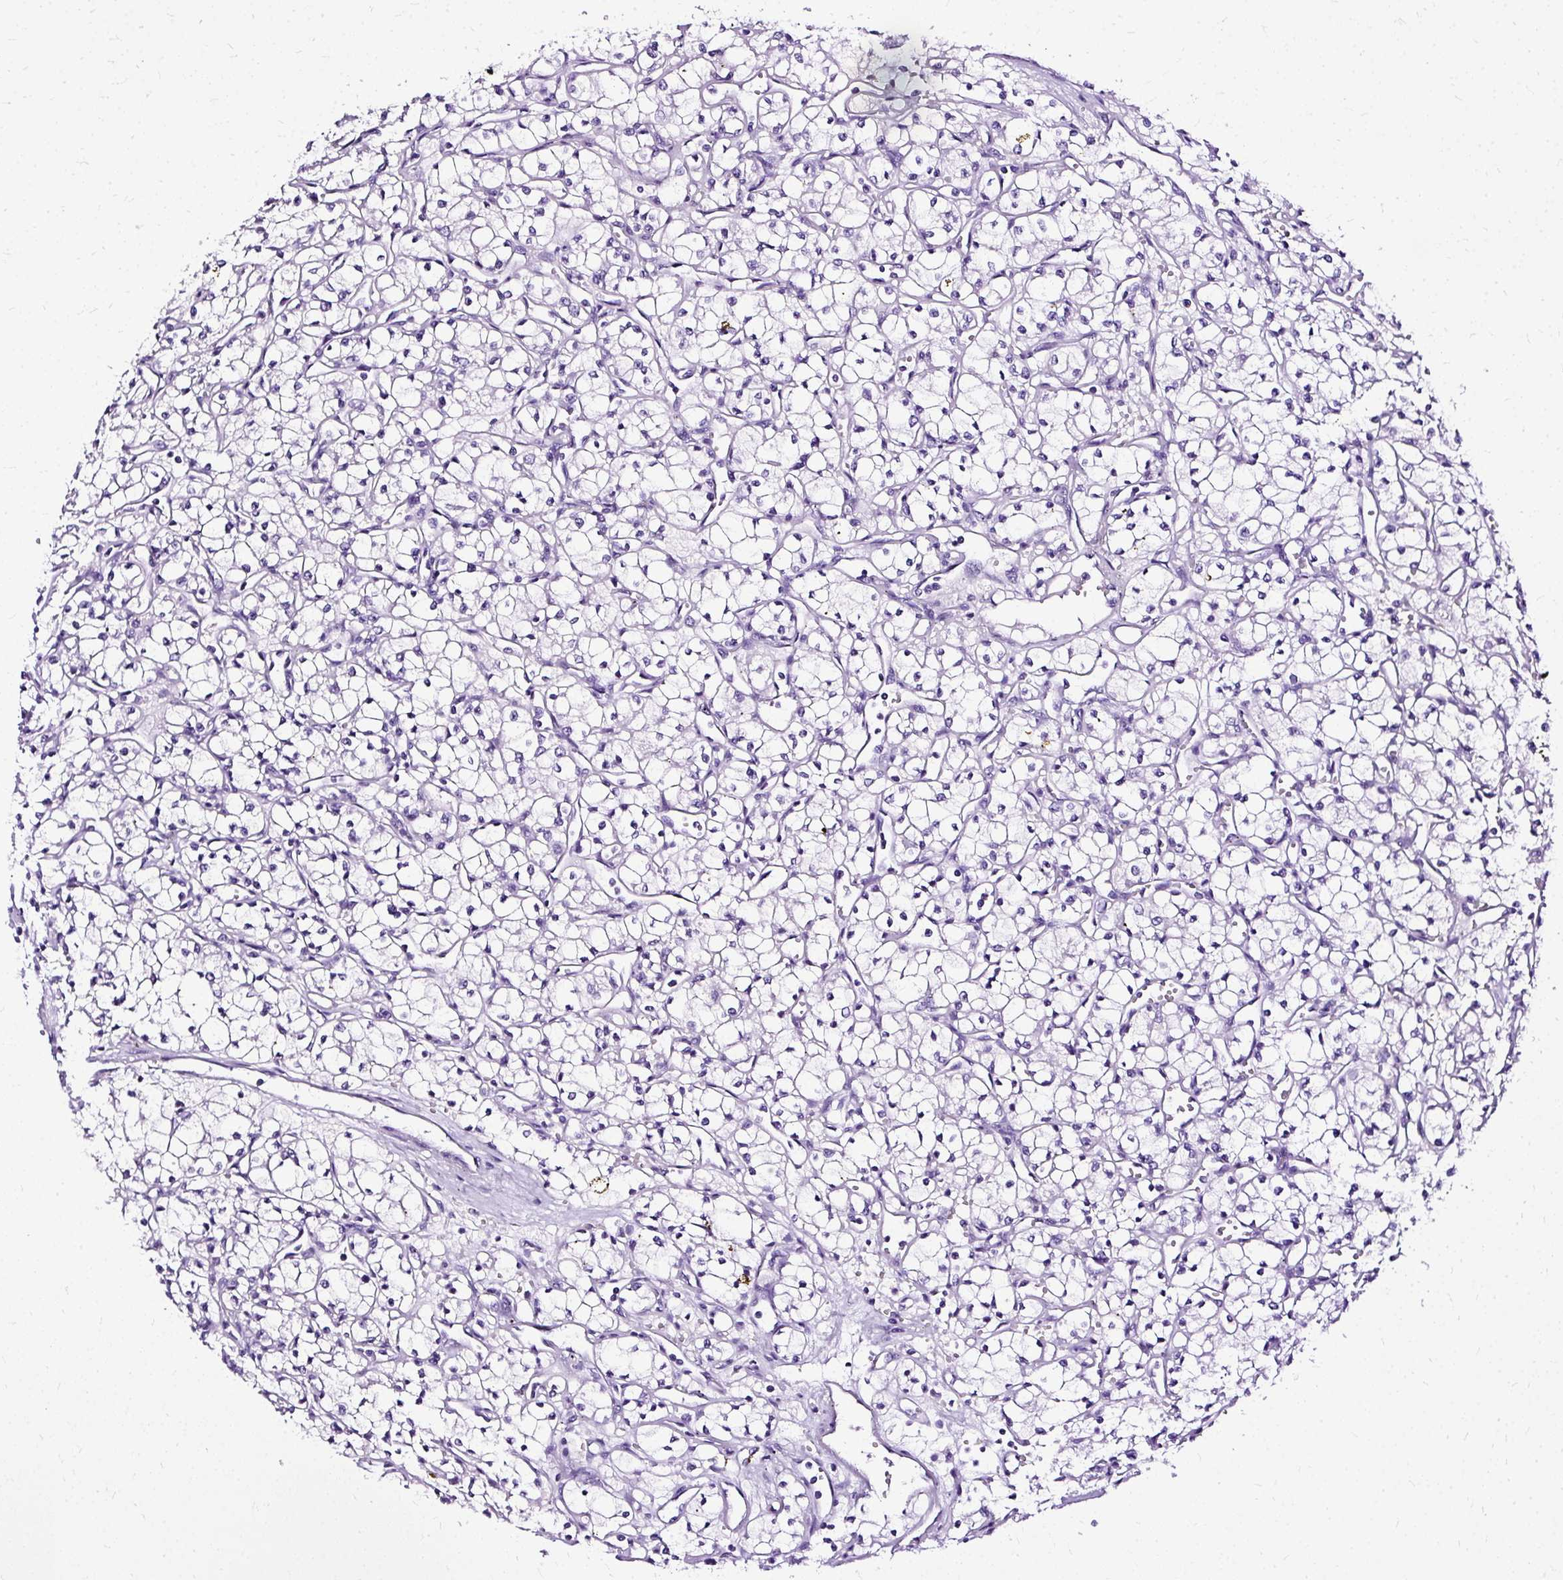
{"staining": {"intensity": "negative", "quantity": "none", "location": "none"}, "tissue": "renal cancer", "cell_type": "Tumor cells", "image_type": "cancer", "snomed": [{"axis": "morphology", "description": "Adenocarcinoma, NOS"}, {"axis": "topography", "description": "Kidney"}], "caption": "IHC photomicrograph of renal cancer (adenocarcinoma) stained for a protein (brown), which reveals no staining in tumor cells.", "gene": "SLC8A2", "patient": {"sex": "male", "age": 59}}